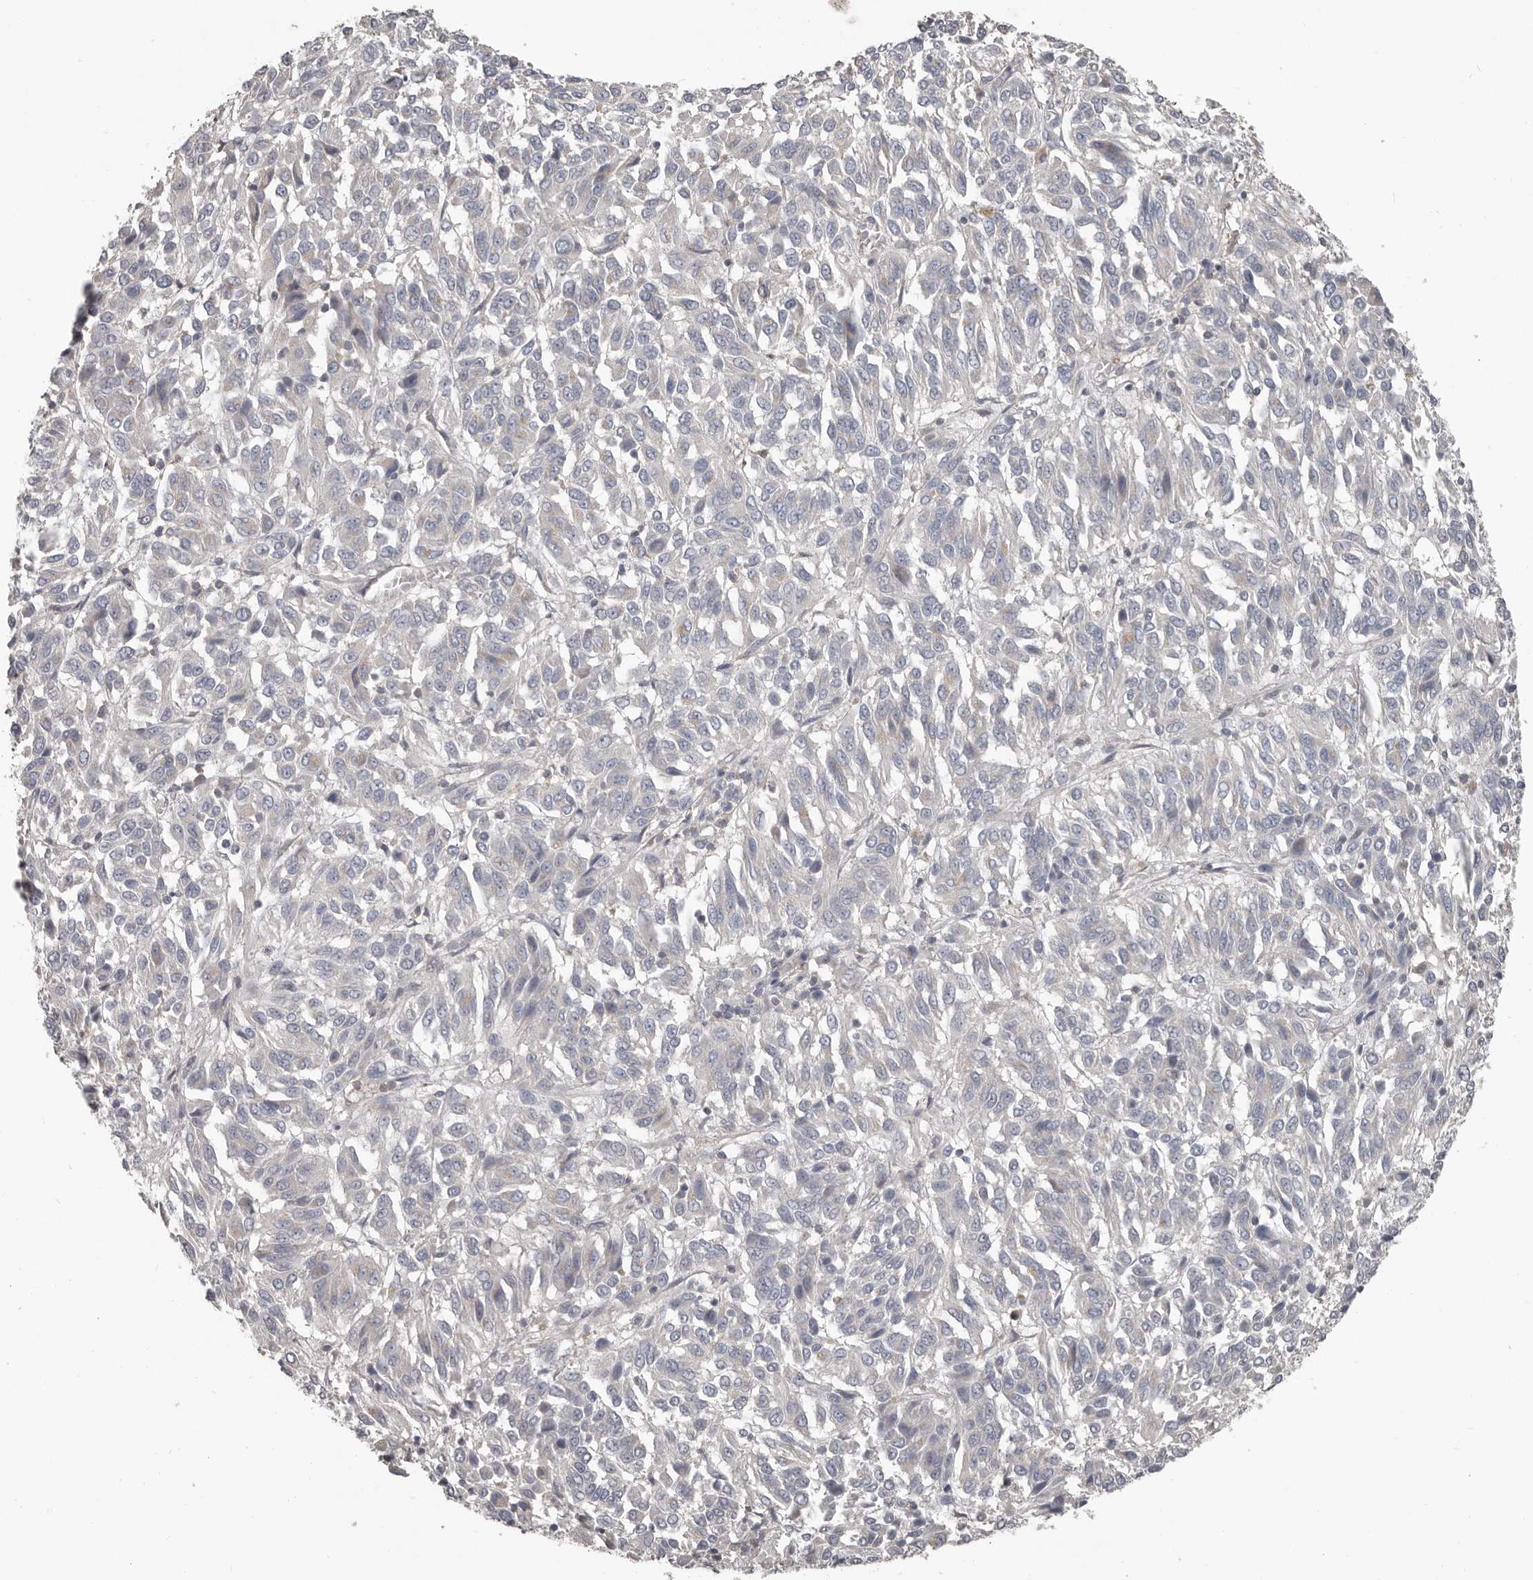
{"staining": {"intensity": "negative", "quantity": "none", "location": "none"}, "tissue": "melanoma", "cell_type": "Tumor cells", "image_type": "cancer", "snomed": [{"axis": "morphology", "description": "Malignant melanoma, Metastatic site"}, {"axis": "topography", "description": "Lung"}], "caption": "Immunohistochemical staining of melanoma displays no significant positivity in tumor cells.", "gene": "CA6", "patient": {"sex": "male", "age": 64}}